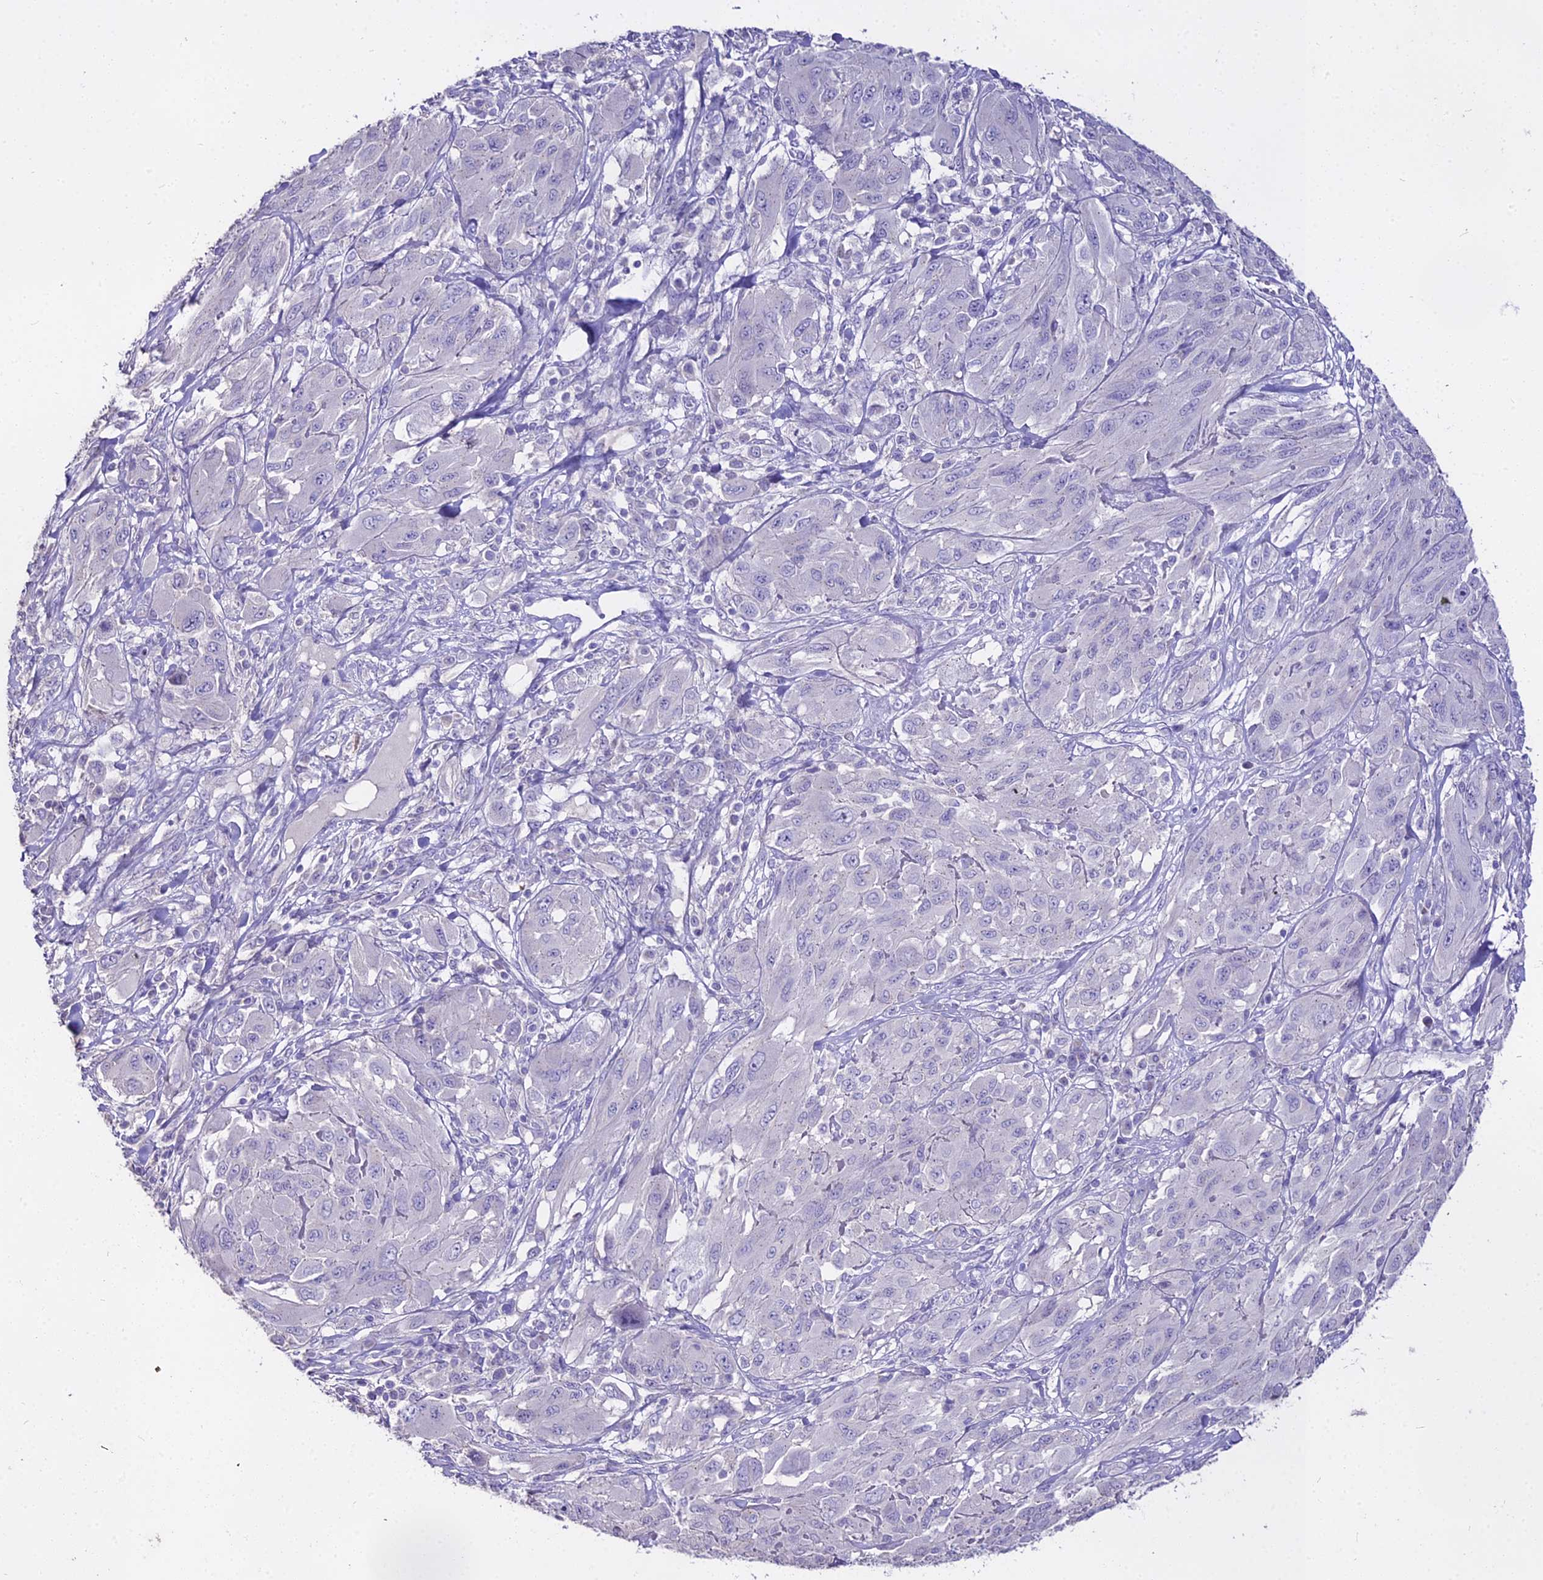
{"staining": {"intensity": "negative", "quantity": "none", "location": "none"}, "tissue": "melanoma", "cell_type": "Tumor cells", "image_type": "cancer", "snomed": [{"axis": "morphology", "description": "Malignant melanoma, NOS"}, {"axis": "topography", "description": "Skin"}], "caption": "Melanoma was stained to show a protein in brown. There is no significant positivity in tumor cells.", "gene": "GLYAT", "patient": {"sex": "female", "age": 91}}